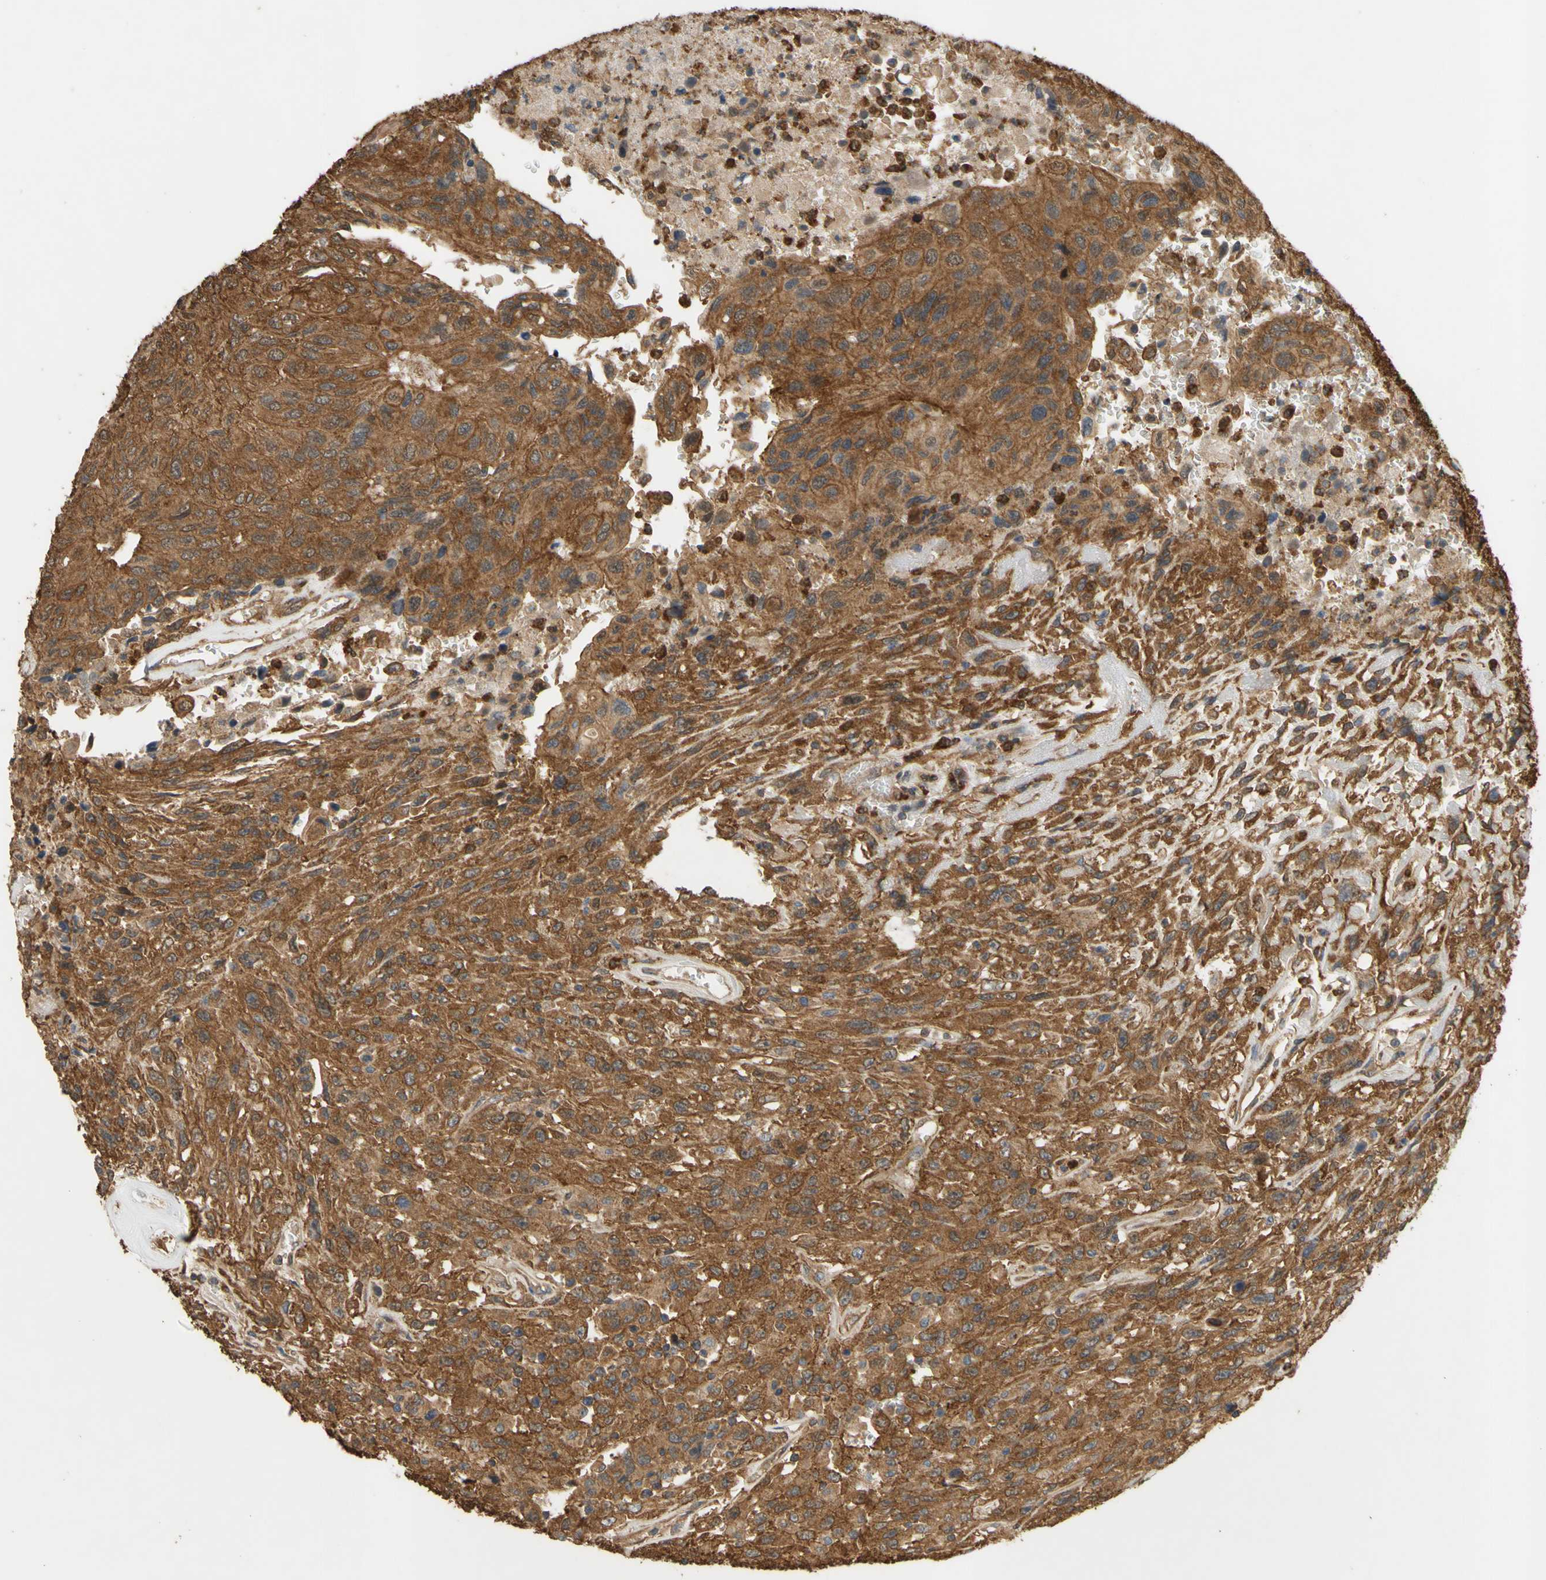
{"staining": {"intensity": "strong", "quantity": ">75%", "location": "cytoplasmic/membranous"}, "tissue": "urothelial cancer", "cell_type": "Tumor cells", "image_type": "cancer", "snomed": [{"axis": "morphology", "description": "Urothelial carcinoma, High grade"}, {"axis": "topography", "description": "Urinary bladder"}], "caption": "Immunohistochemistry image of human urothelial cancer stained for a protein (brown), which reveals high levels of strong cytoplasmic/membranous staining in about >75% of tumor cells.", "gene": "CTTN", "patient": {"sex": "male", "age": 66}}